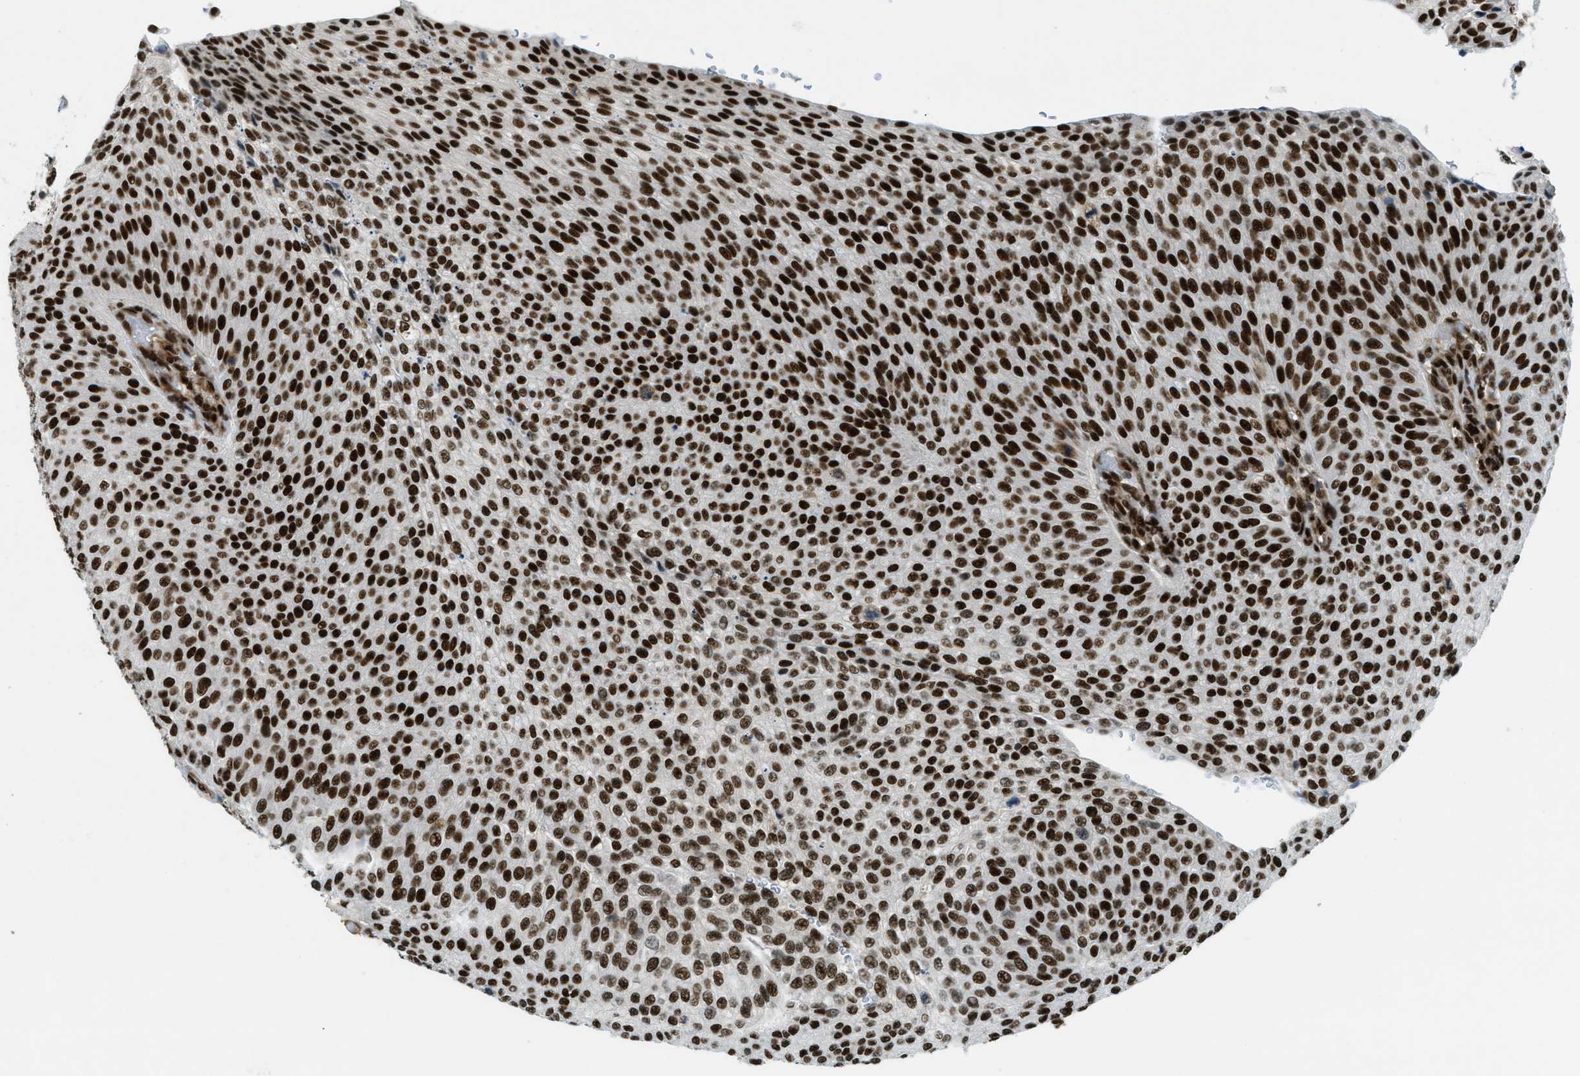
{"staining": {"intensity": "strong", "quantity": ">75%", "location": "nuclear"}, "tissue": "urothelial cancer", "cell_type": "Tumor cells", "image_type": "cancer", "snomed": [{"axis": "morphology", "description": "Urothelial carcinoma, Low grade"}, {"axis": "topography", "description": "Smooth muscle"}, {"axis": "topography", "description": "Urinary bladder"}], "caption": "A histopathology image showing strong nuclear expression in approximately >75% of tumor cells in urothelial cancer, as visualized by brown immunohistochemical staining.", "gene": "ZFR", "patient": {"sex": "male", "age": 60}}